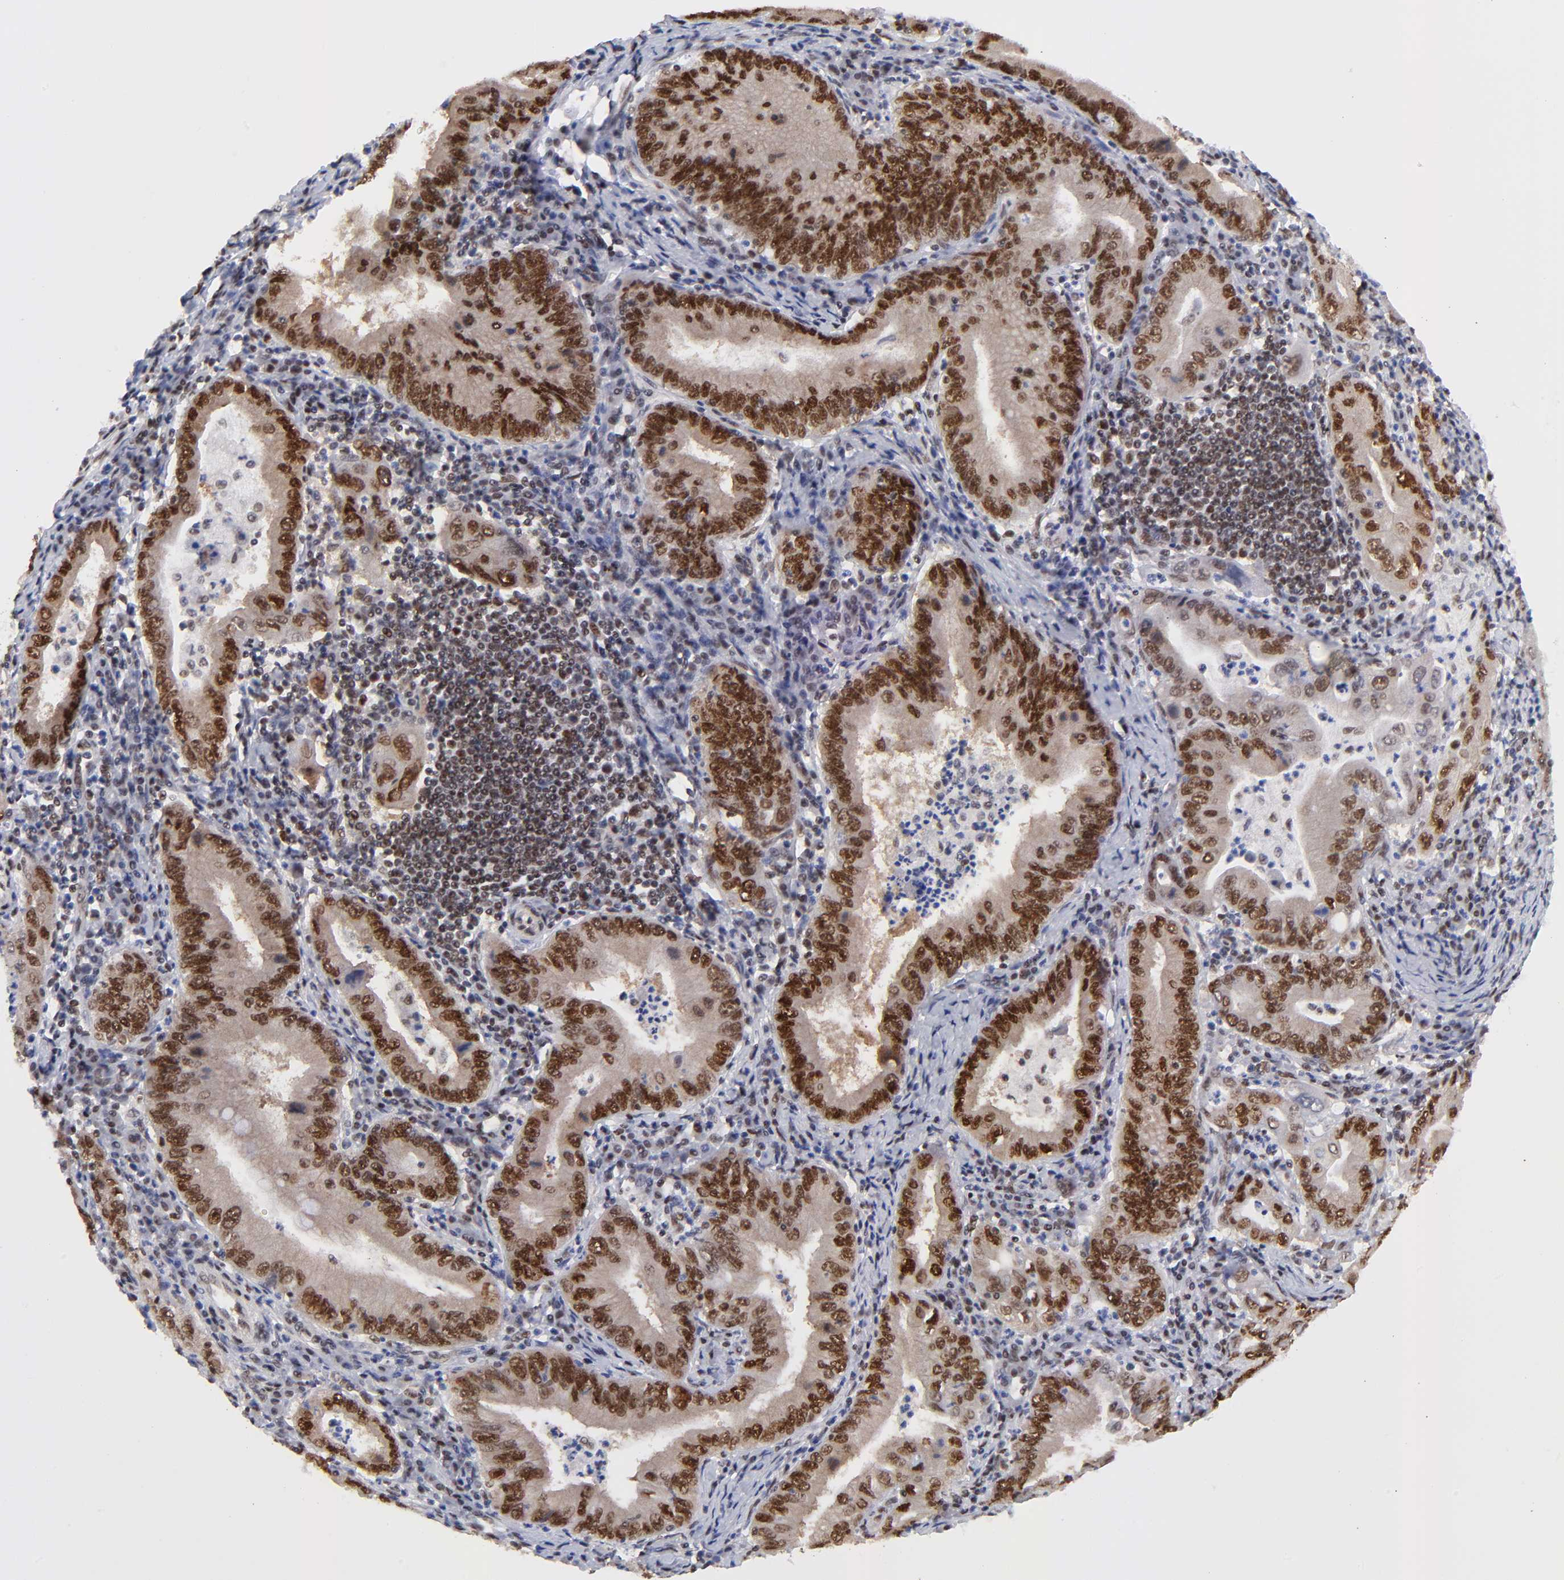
{"staining": {"intensity": "strong", "quantity": ">75%", "location": "nuclear"}, "tissue": "stomach cancer", "cell_type": "Tumor cells", "image_type": "cancer", "snomed": [{"axis": "morphology", "description": "Normal tissue, NOS"}, {"axis": "morphology", "description": "Adenocarcinoma, NOS"}, {"axis": "topography", "description": "Esophagus"}, {"axis": "topography", "description": "Stomach, upper"}, {"axis": "topography", "description": "Peripheral nerve tissue"}], "caption": "Human stomach cancer stained with a protein marker shows strong staining in tumor cells.", "gene": "ZMYM3", "patient": {"sex": "male", "age": 62}}